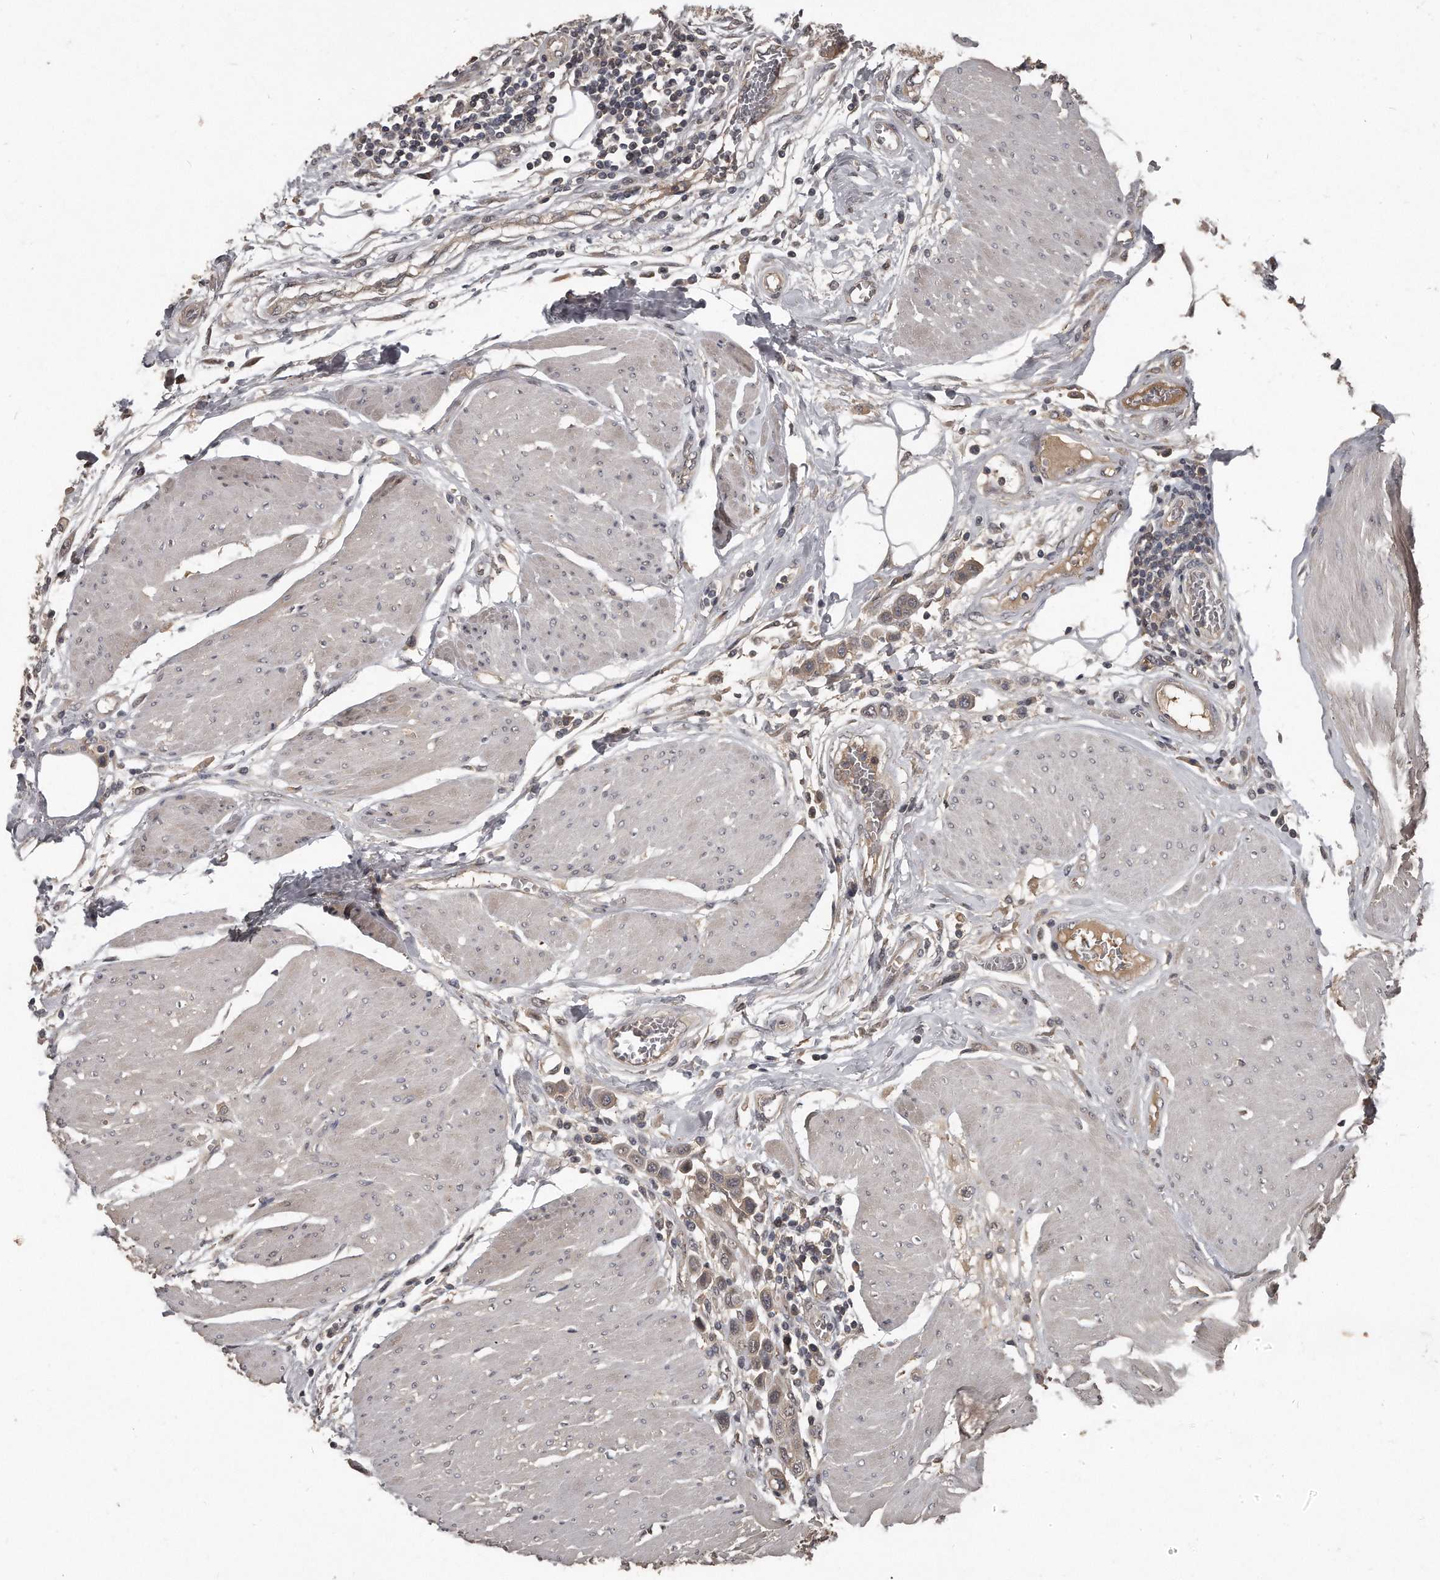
{"staining": {"intensity": "weak", "quantity": "25%-75%", "location": "cytoplasmic/membranous"}, "tissue": "urothelial cancer", "cell_type": "Tumor cells", "image_type": "cancer", "snomed": [{"axis": "morphology", "description": "Urothelial carcinoma, High grade"}, {"axis": "topography", "description": "Urinary bladder"}], "caption": "Immunohistochemical staining of urothelial cancer displays weak cytoplasmic/membranous protein staining in approximately 25%-75% of tumor cells.", "gene": "GRB10", "patient": {"sex": "male", "age": 50}}